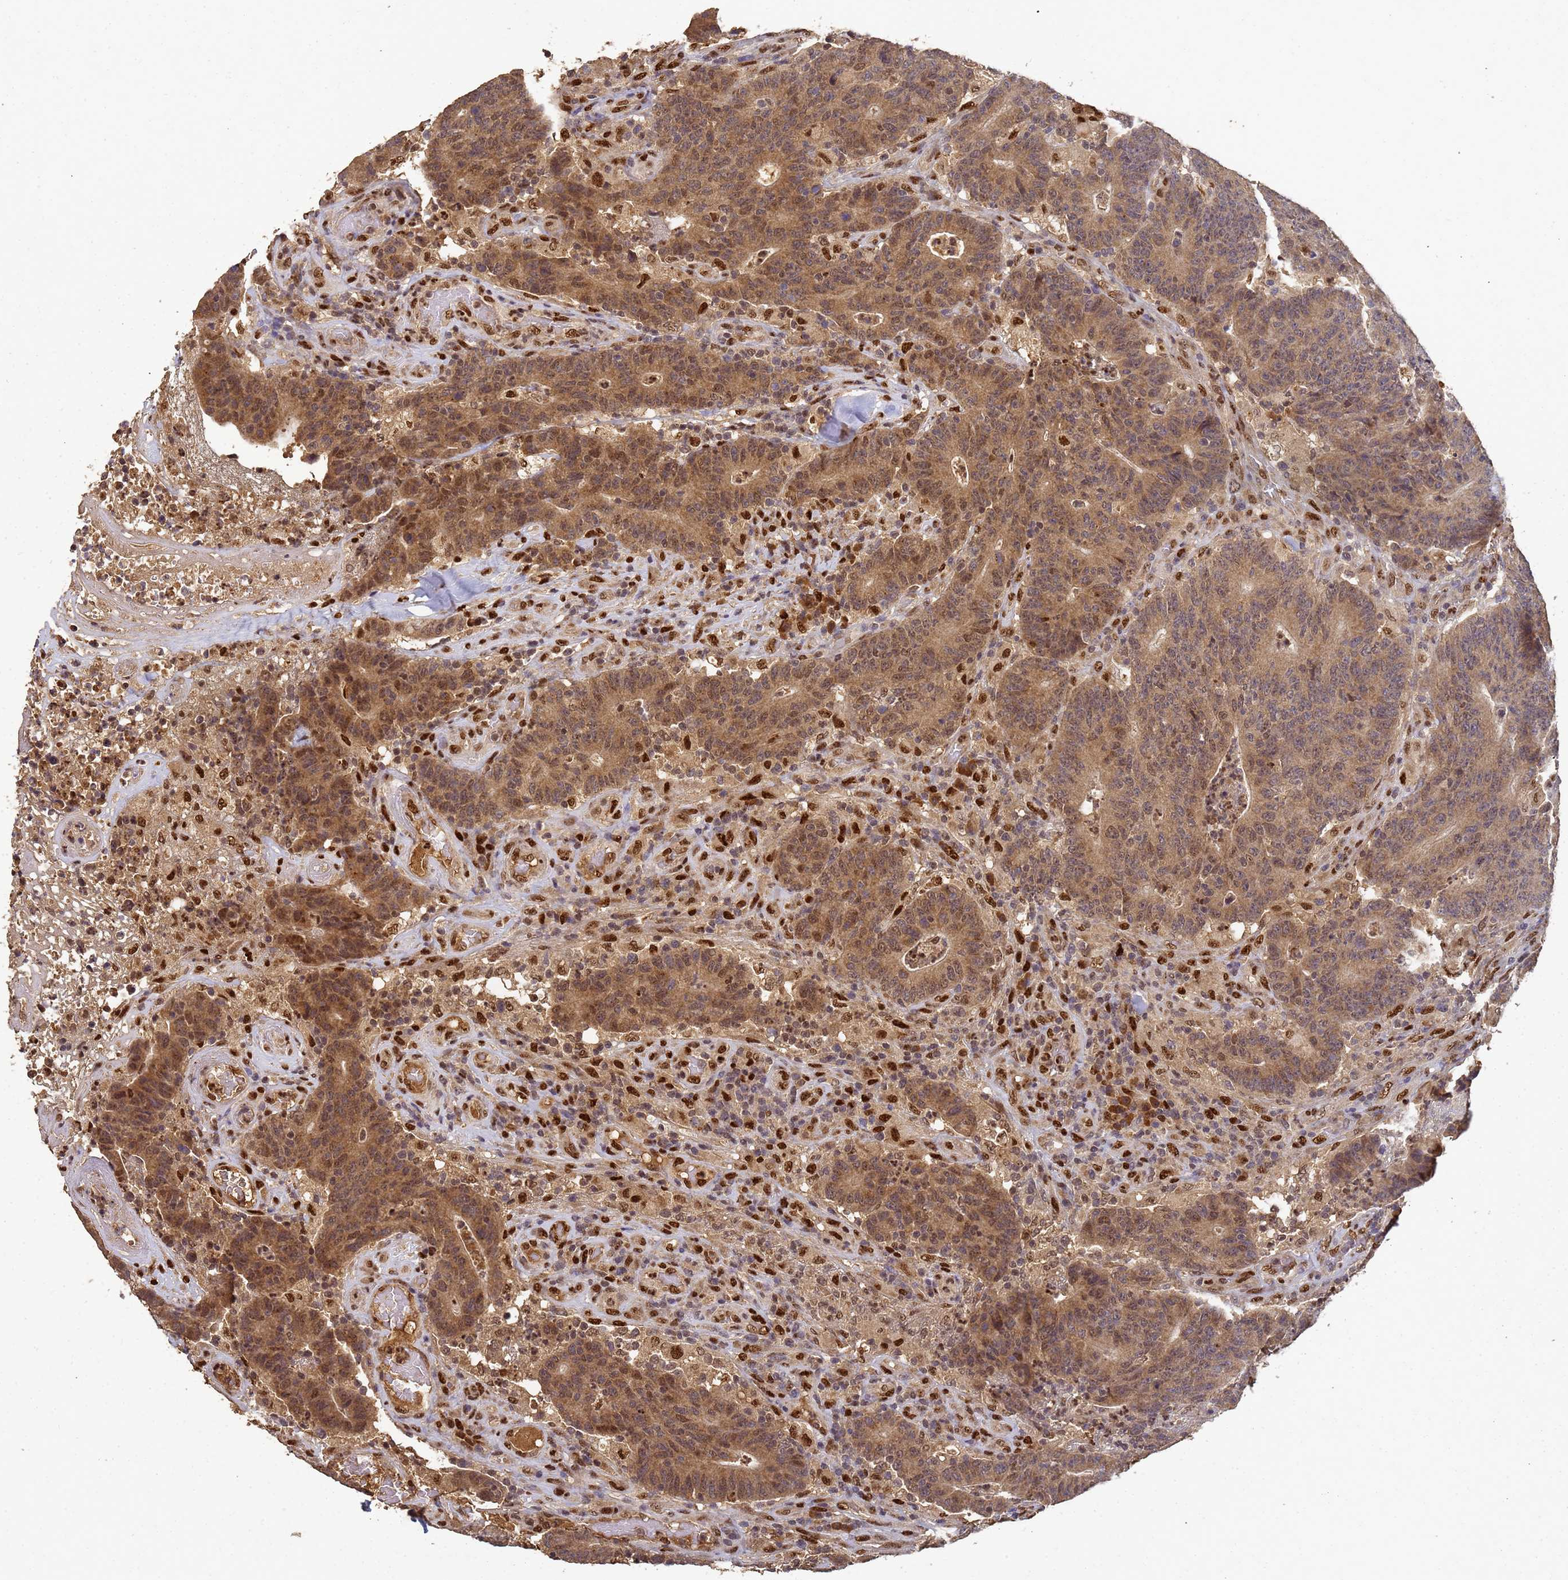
{"staining": {"intensity": "moderate", "quantity": ">75%", "location": "cytoplasmic/membranous,nuclear"}, "tissue": "colorectal cancer", "cell_type": "Tumor cells", "image_type": "cancer", "snomed": [{"axis": "morphology", "description": "Normal tissue, NOS"}, {"axis": "morphology", "description": "Adenocarcinoma, NOS"}, {"axis": "topography", "description": "Colon"}], "caption": "Moderate cytoplasmic/membranous and nuclear protein positivity is identified in approximately >75% of tumor cells in adenocarcinoma (colorectal).", "gene": "SECISBP2", "patient": {"sex": "female", "age": 75}}